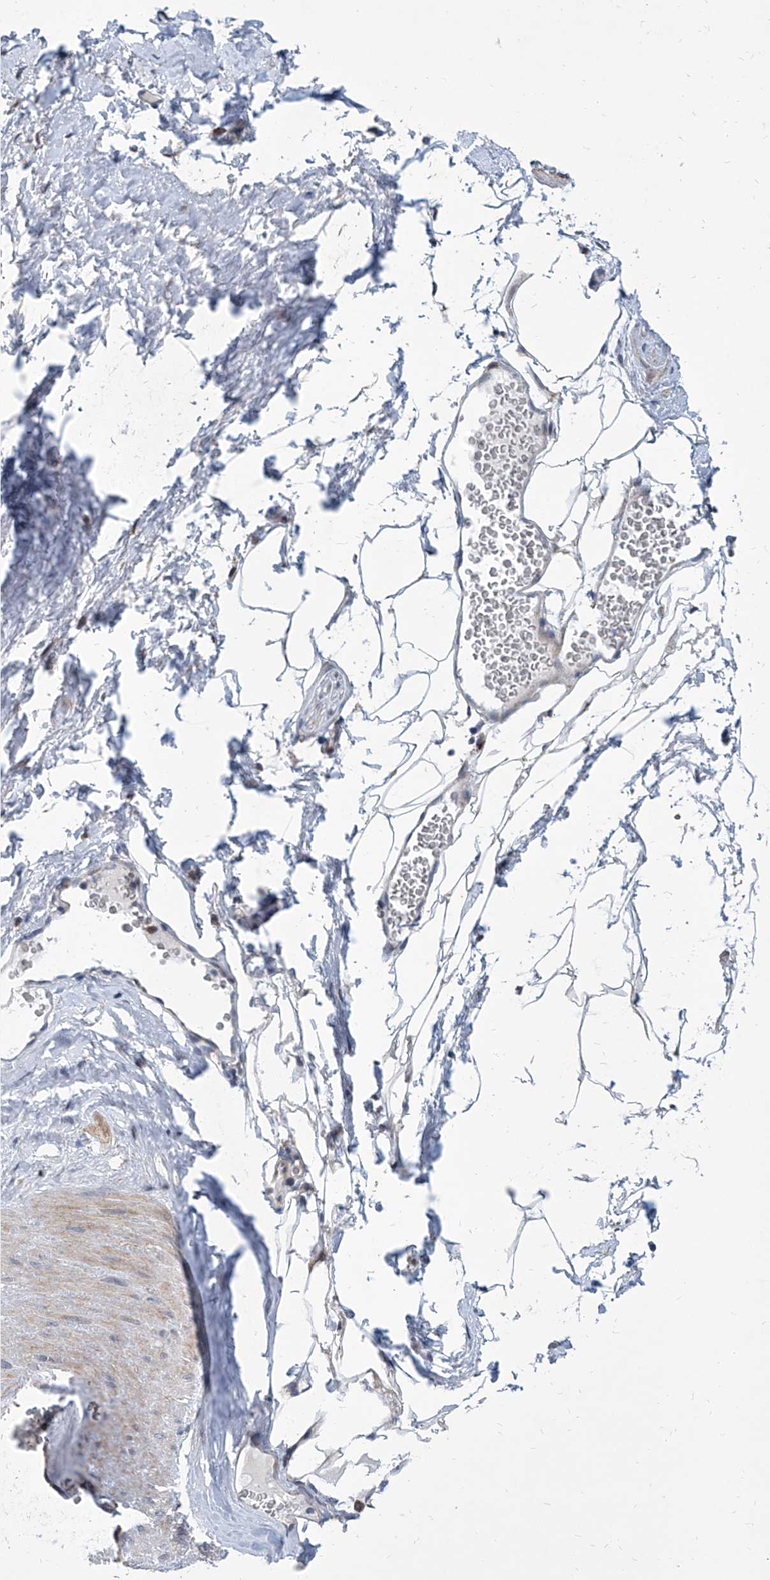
{"staining": {"intensity": "negative", "quantity": "none", "location": "none"}, "tissue": "adipose tissue", "cell_type": "Adipocytes", "image_type": "normal", "snomed": [{"axis": "morphology", "description": "Normal tissue, NOS"}, {"axis": "morphology", "description": "Adenocarcinoma, Low grade"}, {"axis": "topography", "description": "Prostate"}, {"axis": "topography", "description": "Peripheral nerve tissue"}], "caption": "DAB immunohistochemical staining of normal adipose tissue displays no significant staining in adipocytes. Nuclei are stained in blue.", "gene": "USP48", "patient": {"sex": "male", "age": 63}}